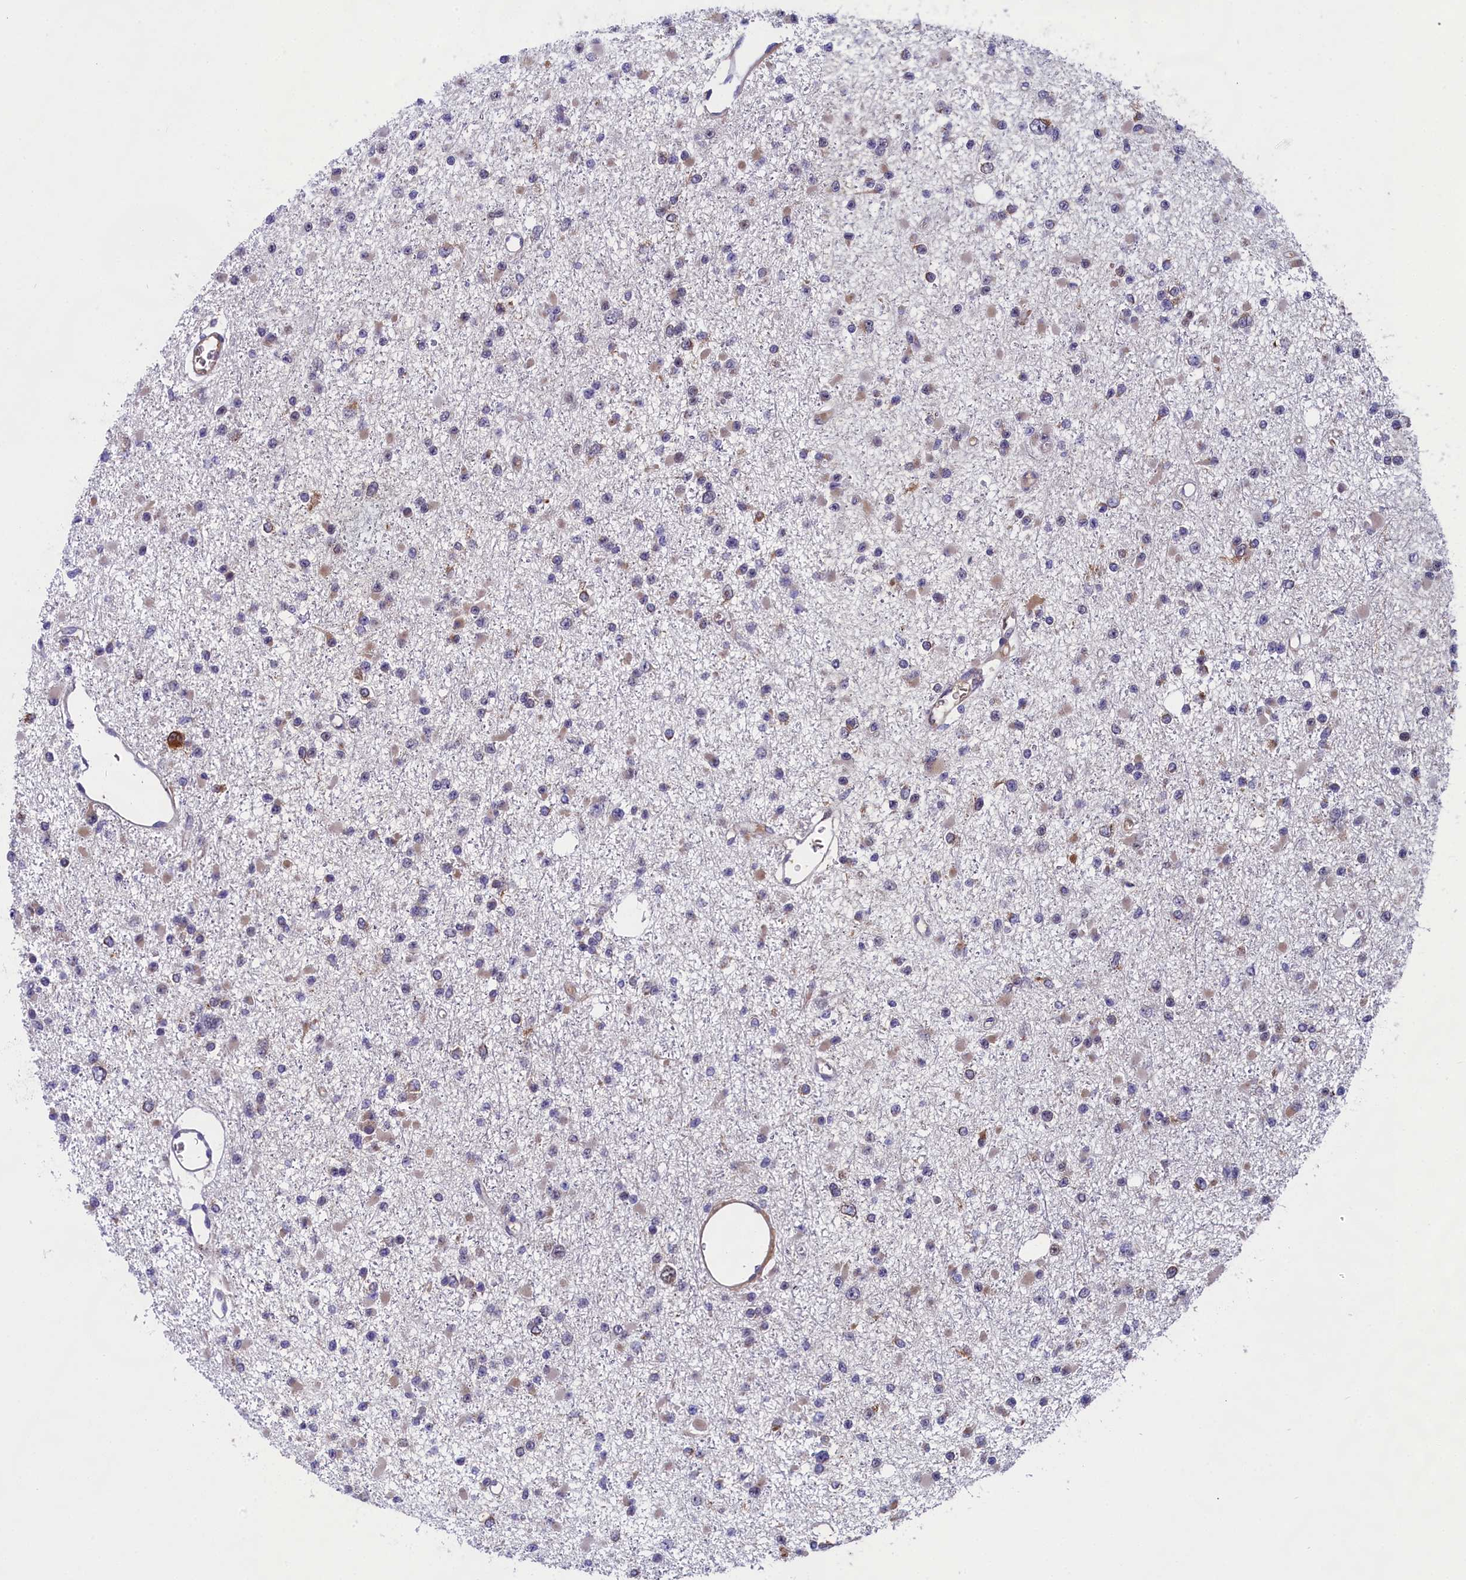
{"staining": {"intensity": "weak", "quantity": "25%-75%", "location": "cytoplasmic/membranous"}, "tissue": "glioma", "cell_type": "Tumor cells", "image_type": "cancer", "snomed": [{"axis": "morphology", "description": "Glioma, malignant, Low grade"}, {"axis": "topography", "description": "Brain"}], "caption": "IHC photomicrograph of neoplastic tissue: glioma stained using immunohistochemistry displays low levels of weak protein expression localized specifically in the cytoplasmic/membranous of tumor cells, appearing as a cytoplasmic/membranous brown color.", "gene": "ABCC8", "patient": {"sex": "female", "age": 22}}